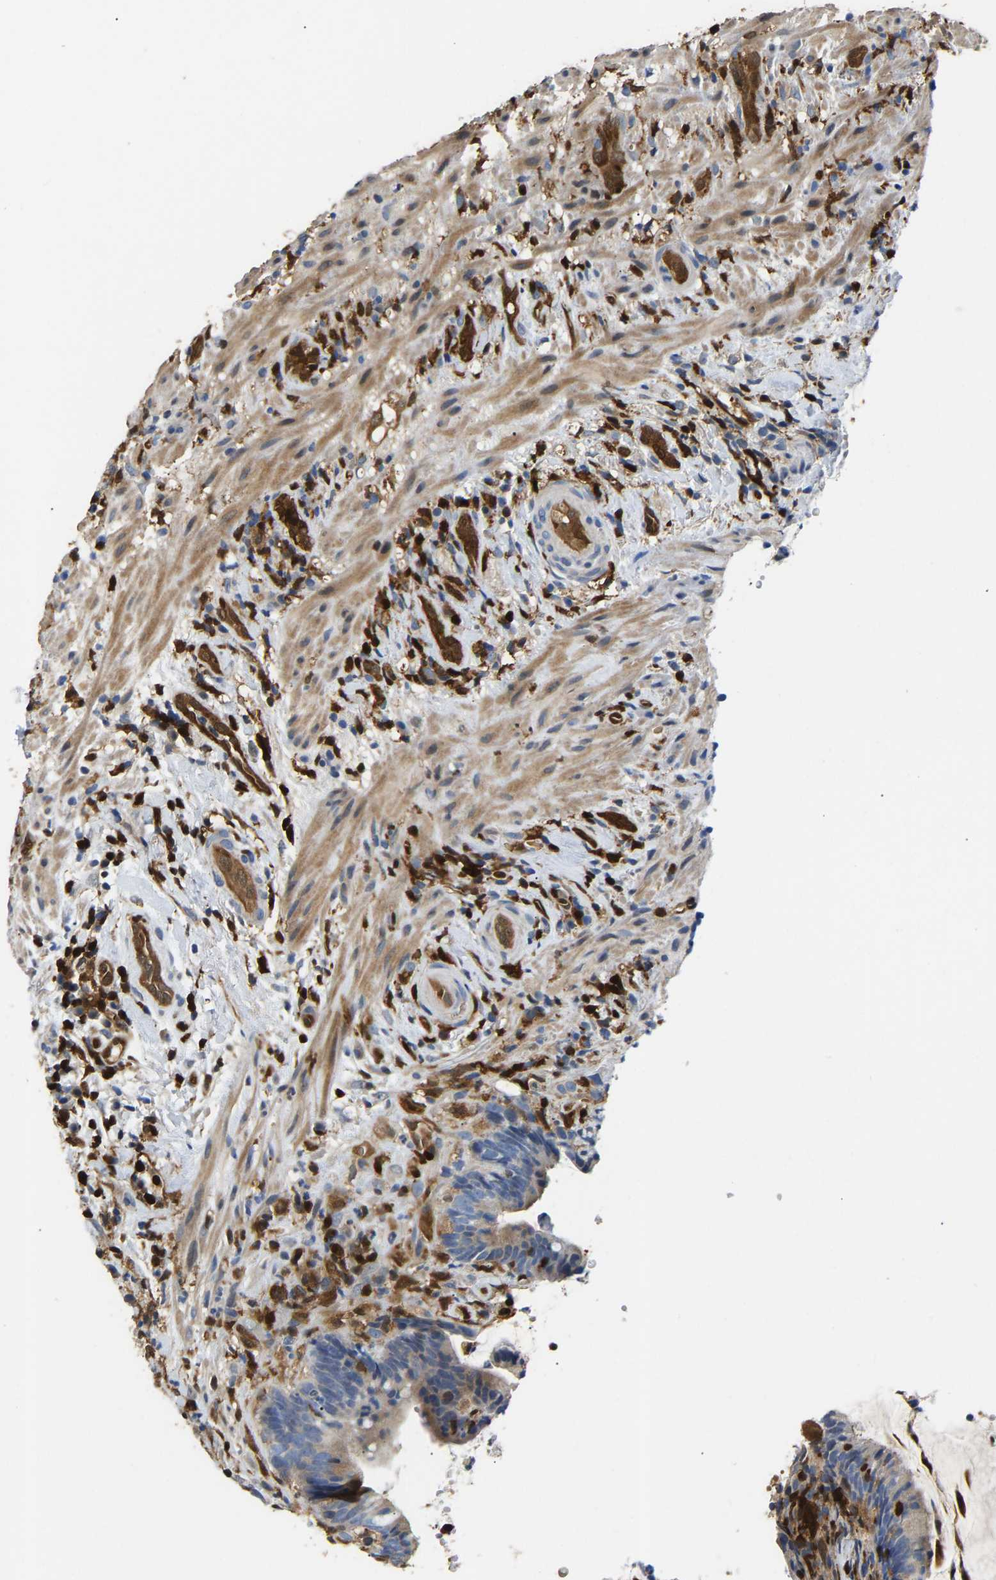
{"staining": {"intensity": "negative", "quantity": "none", "location": "none"}, "tissue": "colorectal cancer", "cell_type": "Tumor cells", "image_type": "cancer", "snomed": [{"axis": "morphology", "description": "Adenocarcinoma, NOS"}, {"axis": "topography", "description": "Colon"}], "caption": "A high-resolution histopathology image shows immunohistochemistry (IHC) staining of colorectal cancer, which displays no significant positivity in tumor cells. (Brightfield microscopy of DAB (3,3'-diaminobenzidine) IHC at high magnification).", "gene": "GIMAP7", "patient": {"sex": "female", "age": 66}}